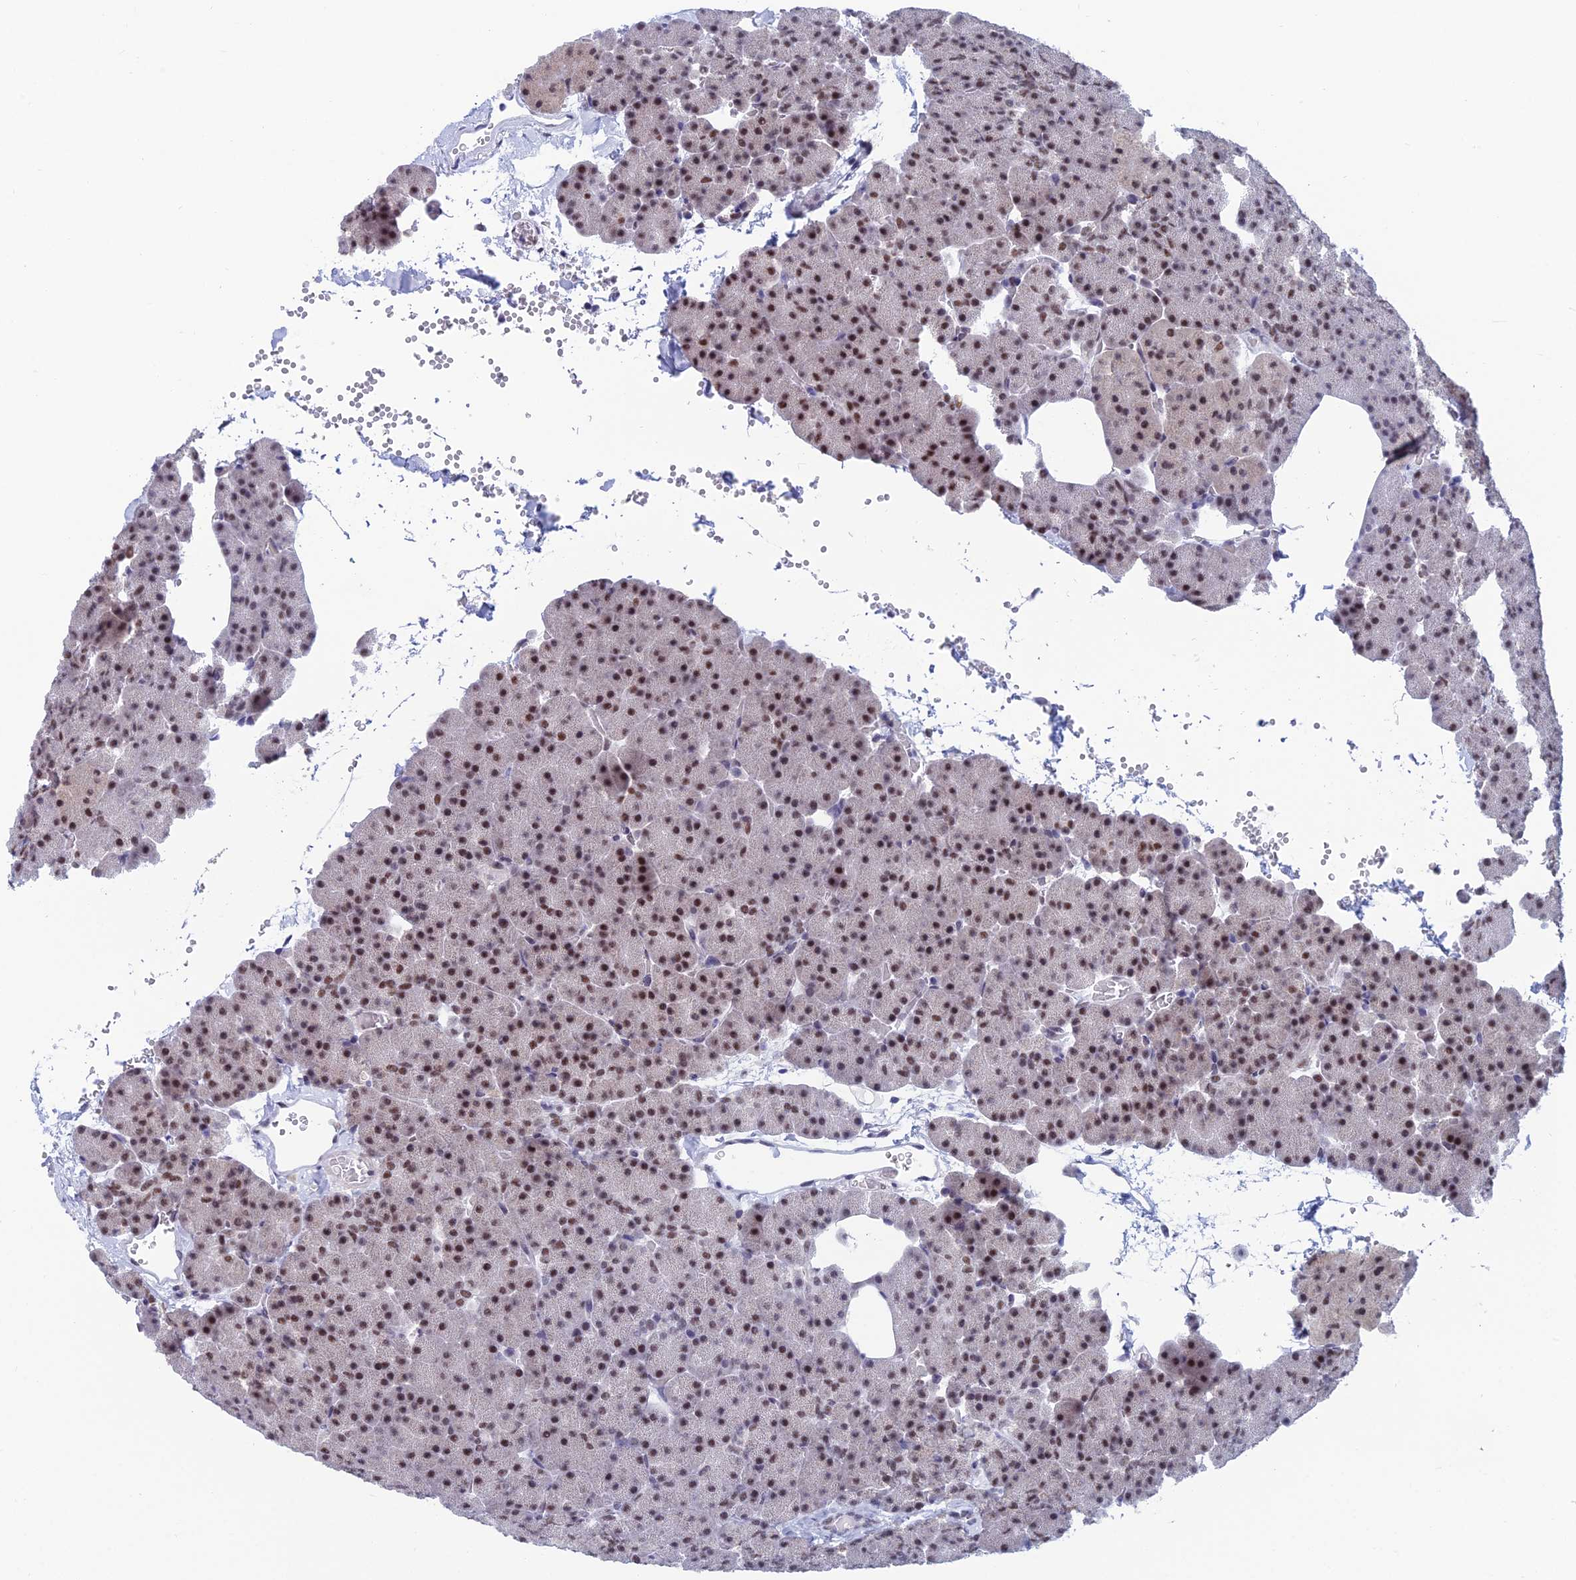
{"staining": {"intensity": "strong", "quantity": "25%-75%", "location": "nuclear"}, "tissue": "pancreas", "cell_type": "Exocrine glandular cells", "image_type": "normal", "snomed": [{"axis": "morphology", "description": "Normal tissue, NOS"}, {"axis": "morphology", "description": "Carcinoid, malignant, NOS"}, {"axis": "topography", "description": "Pancreas"}], "caption": "The image exhibits staining of normal pancreas, revealing strong nuclear protein expression (brown color) within exocrine glandular cells.", "gene": "NABP2", "patient": {"sex": "female", "age": 35}}